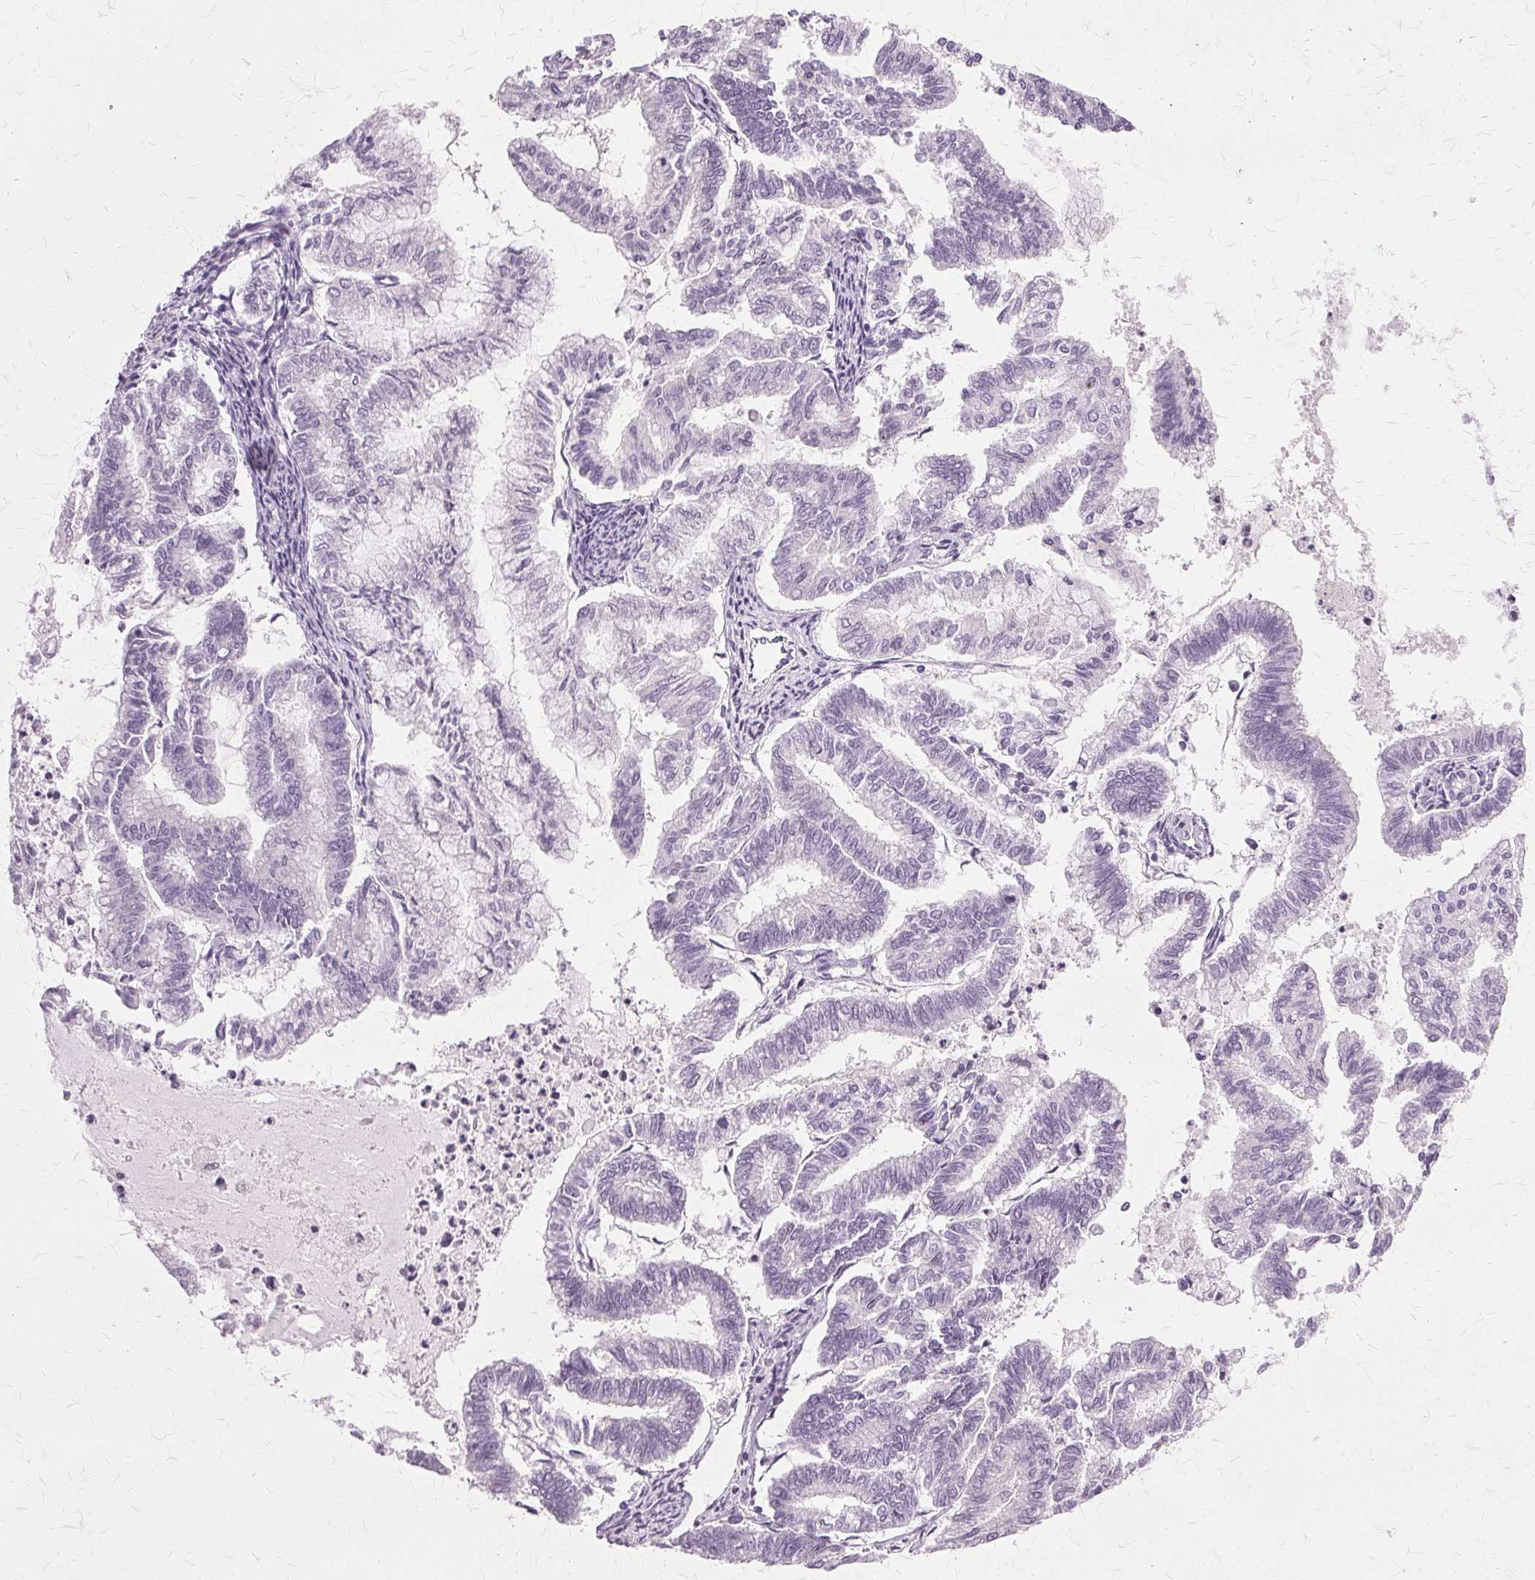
{"staining": {"intensity": "negative", "quantity": "none", "location": "none"}, "tissue": "endometrial cancer", "cell_type": "Tumor cells", "image_type": "cancer", "snomed": [{"axis": "morphology", "description": "Adenocarcinoma, NOS"}, {"axis": "topography", "description": "Endometrium"}], "caption": "A histopathology image of endometrial cancer stained for a protein displays no brown staining in tumor cells.", "gene": "SLC45A3", "patient": {"sex": "female", "age": 79}}